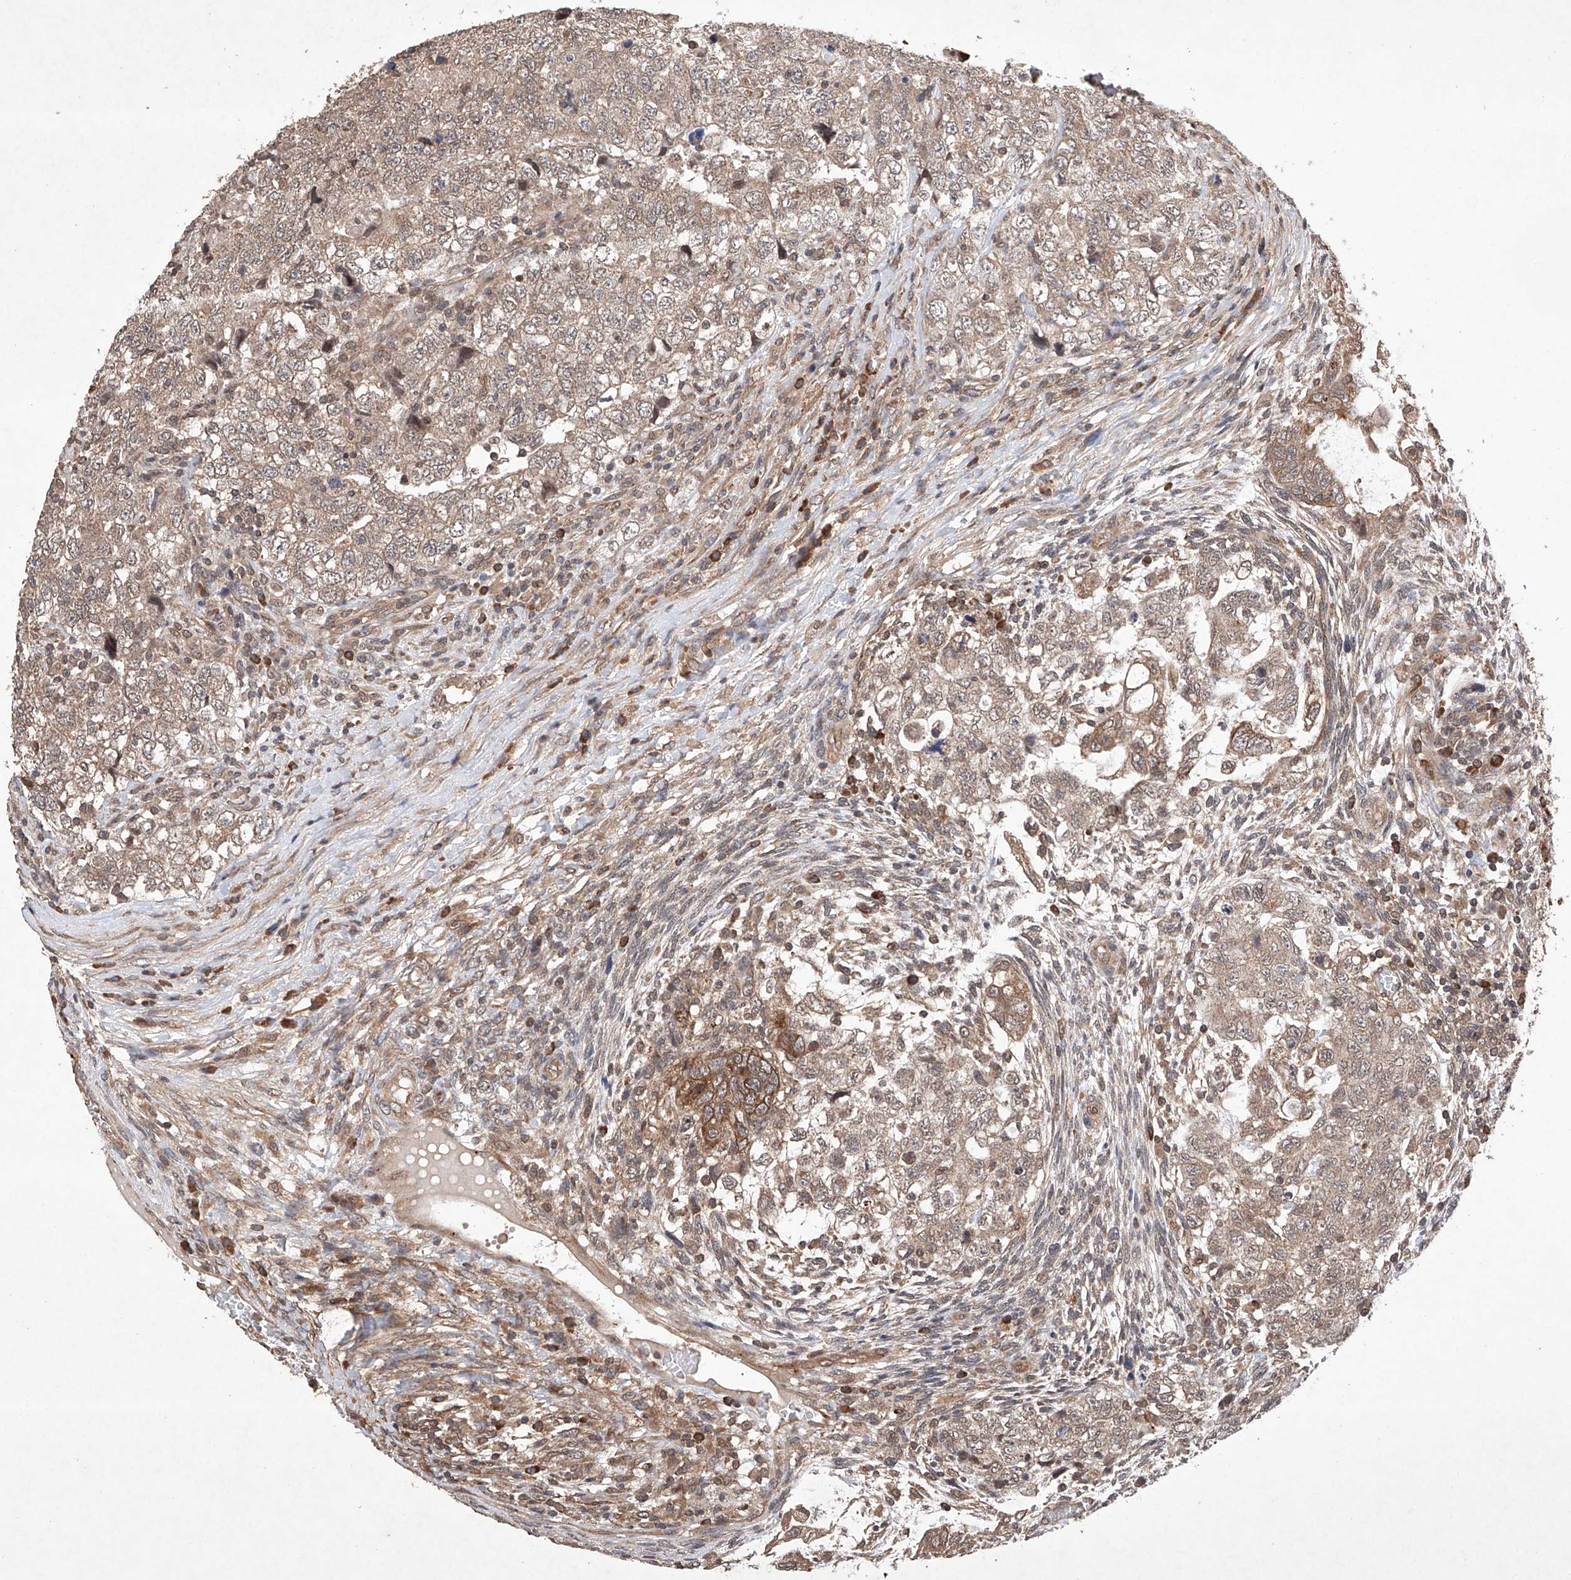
{"staining": {"intensity": "moderate", "quantity": ">75%", "location": "cytoplasmic/membranous"}, "tissue": "testis cancer", "cell_type": "Tumor cells", "image_type": "cancer", "snomed": [{"axis": "morphology", "description": "Carcinoma, Embryonal, NOS"}, {"axis": "topography", "description": "Testis"}], "caption": "A histopathology image of embryonal carcinoma (testis) stained for a protein shows moderate cytoplasmic/membranous brown staining in tumor cells. (IHC, brightfield microscopy, high magnification).", "gene": "LURAP1", "patient": {"sex": "male", "age": 37}}